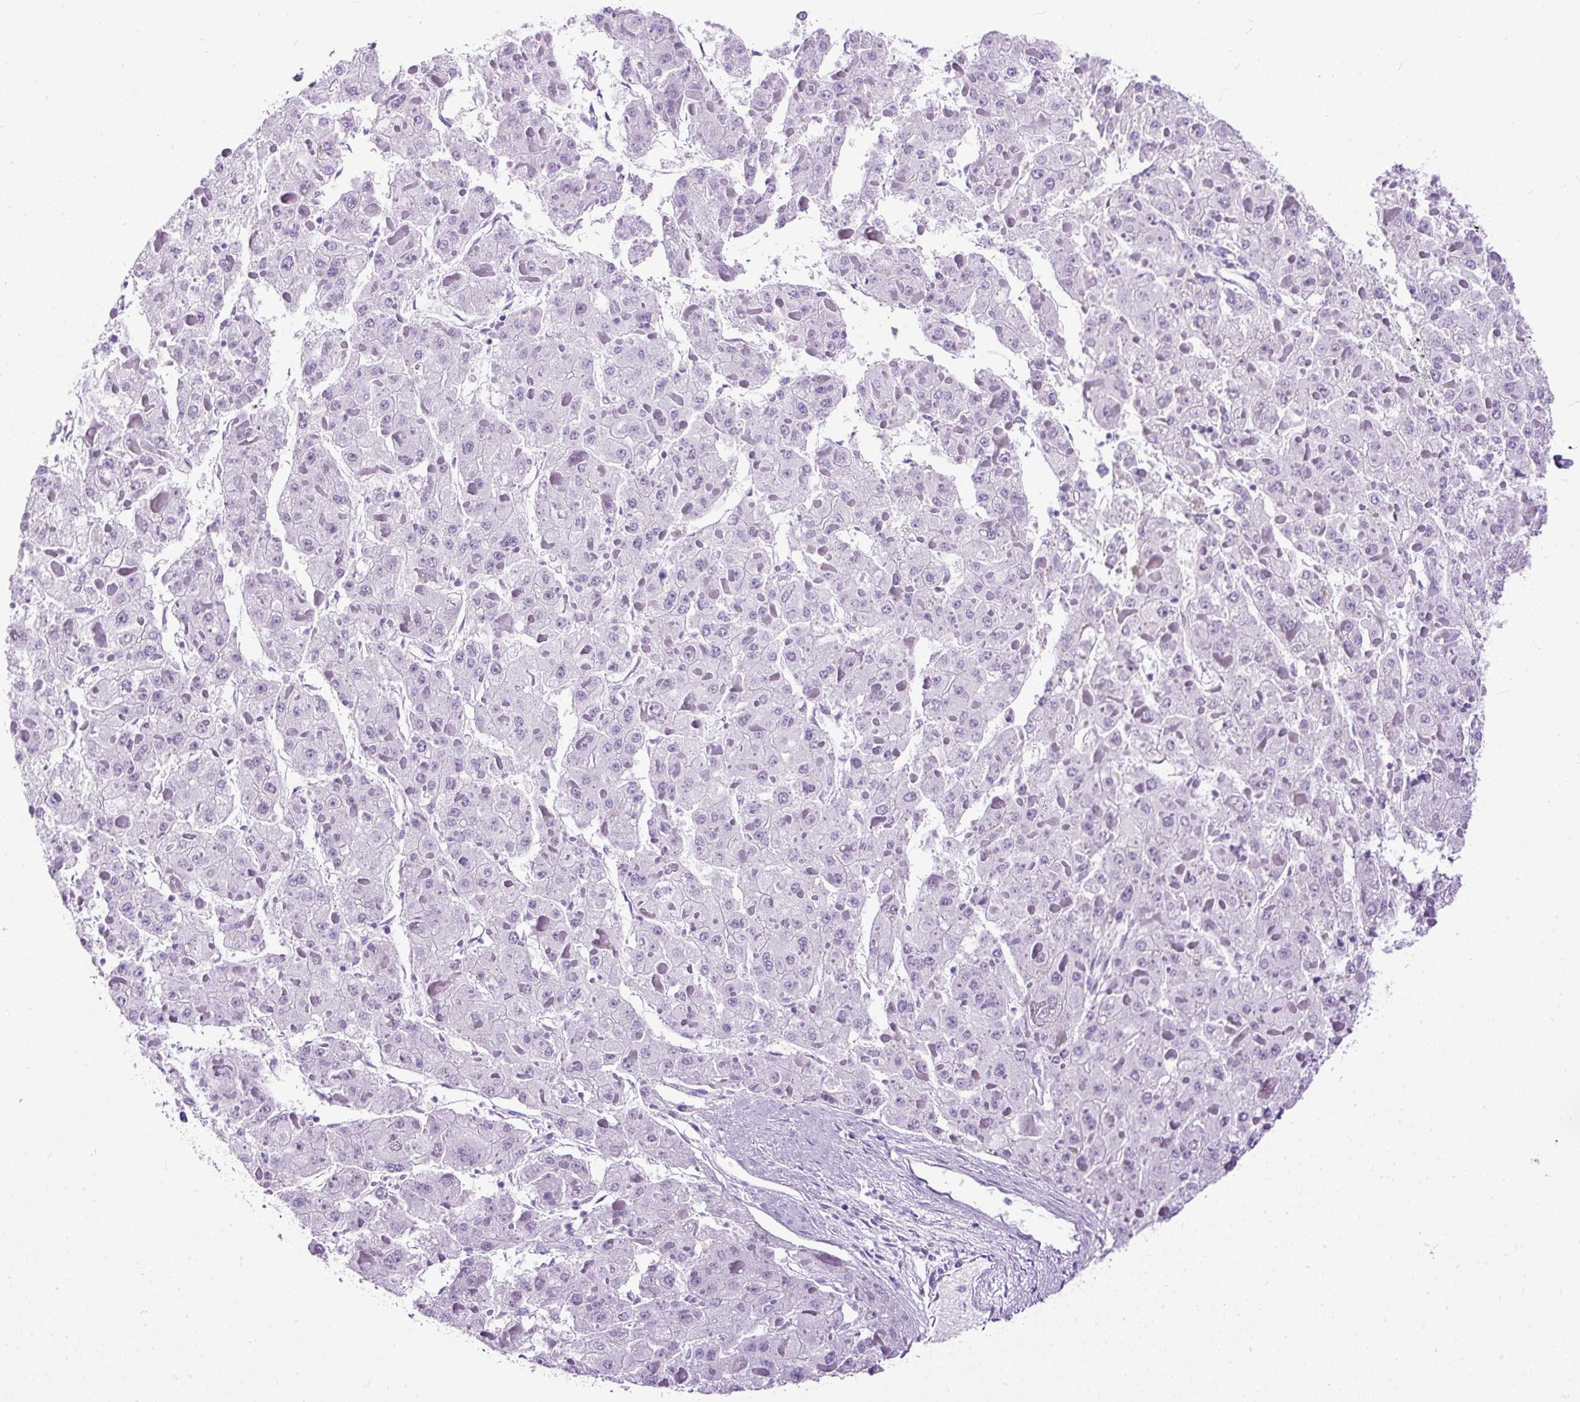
{"staining": {"intensity": "negative", "quantity": "none", "location": "none"}, "tissue": "liver cancer", "cell_type": "Tumor cells", "image_type": "cancer", "snomed": [{"axis": "morphology", "description": "Carcinoma, Hepatocellular, NOS"}, {"axis": "topography", "description": "Liver"}], "caption": "High power microscopy micrograph of an IHC photomicrograph of liver cancer (hepatocellular carcinoma), revealing no significant expression in tumor cells.", "gene": "PDIA2", "patient": {"sex": "female", "age": 73}}